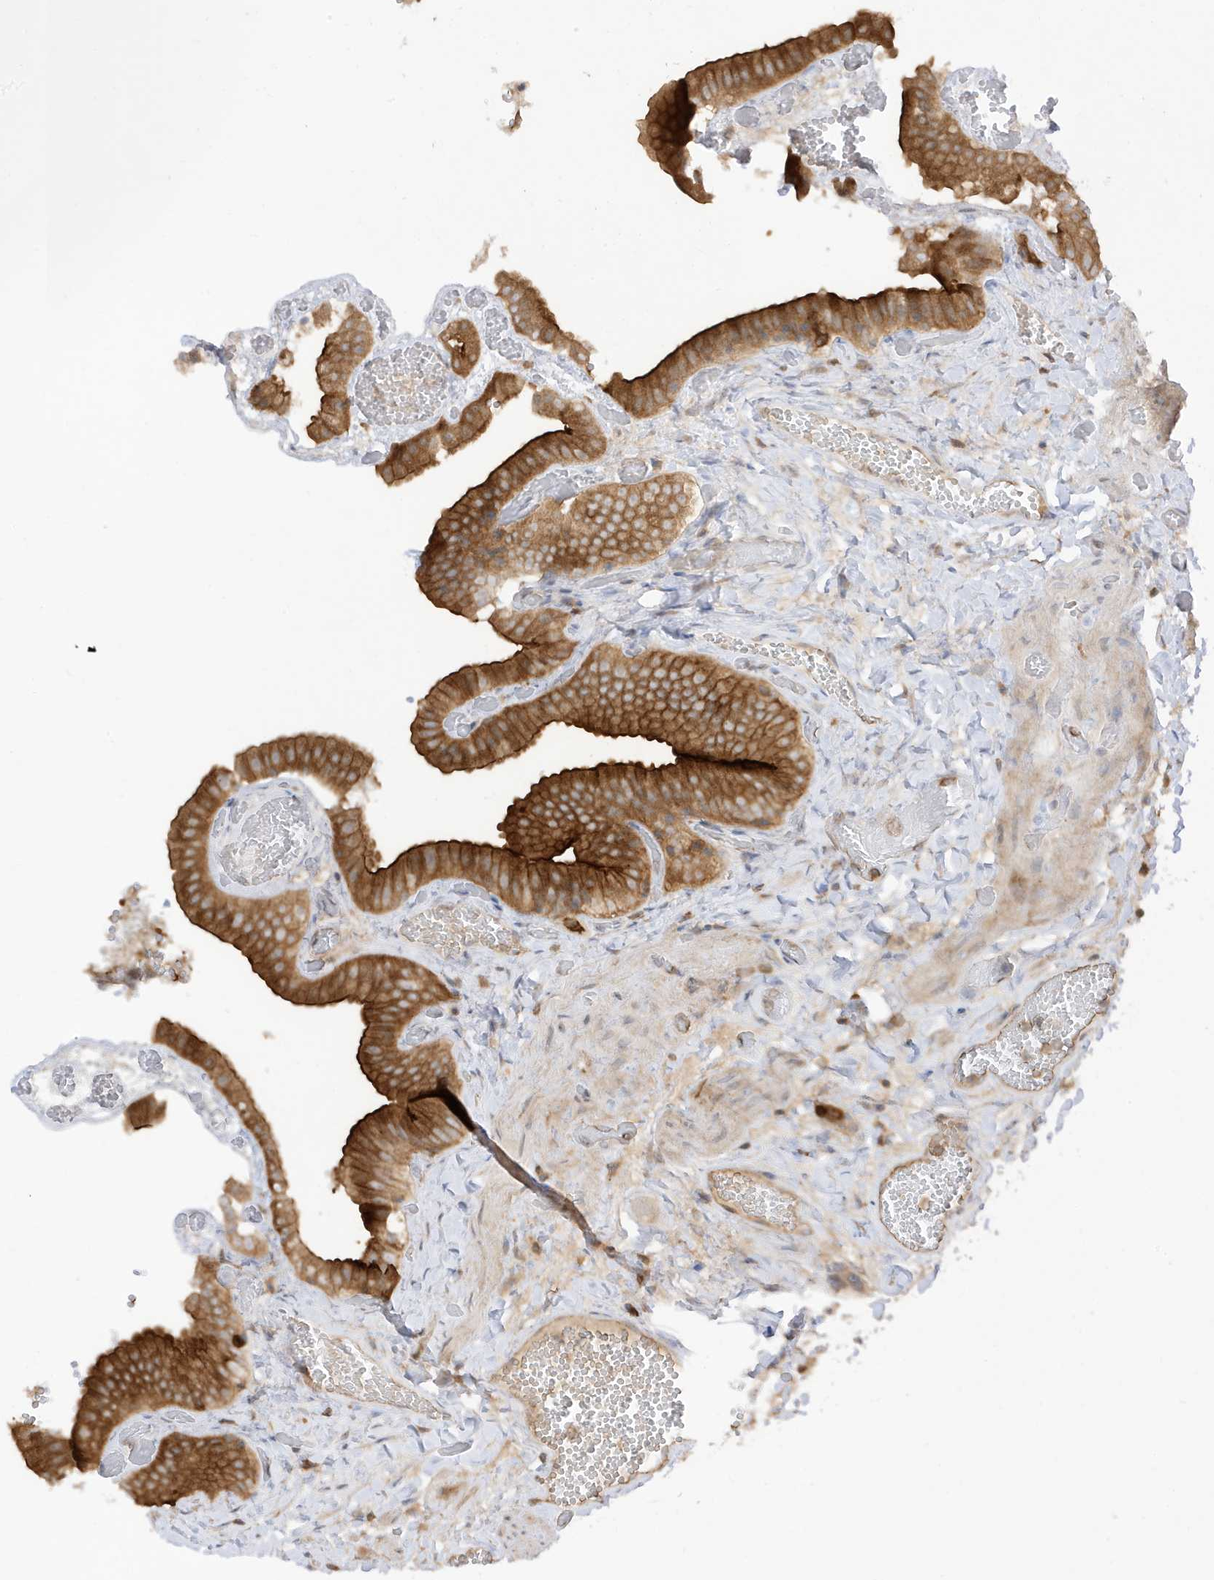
{"staining": {"intensity": "moderate", "quantity": ">75%", "location": "cytoplasmic/membranous"}, "tissue": "gallbladder", "cell_type": "Glandular cells", "image_type": "normal", "snomed": [{"axis": "morphology", "description": "Normal tissue, NOS"}, {"axis": "topography", "description": "Gallbladder"}], "caption": "Immunohistochemical staining of normal gallbladder demonstrates >75% levels of moderate cytoplasmic/membranous protein expression in about >75% of glandular cells.", "gene": "PHACTR2", "patient": {"sex": "female", "age": 64}}